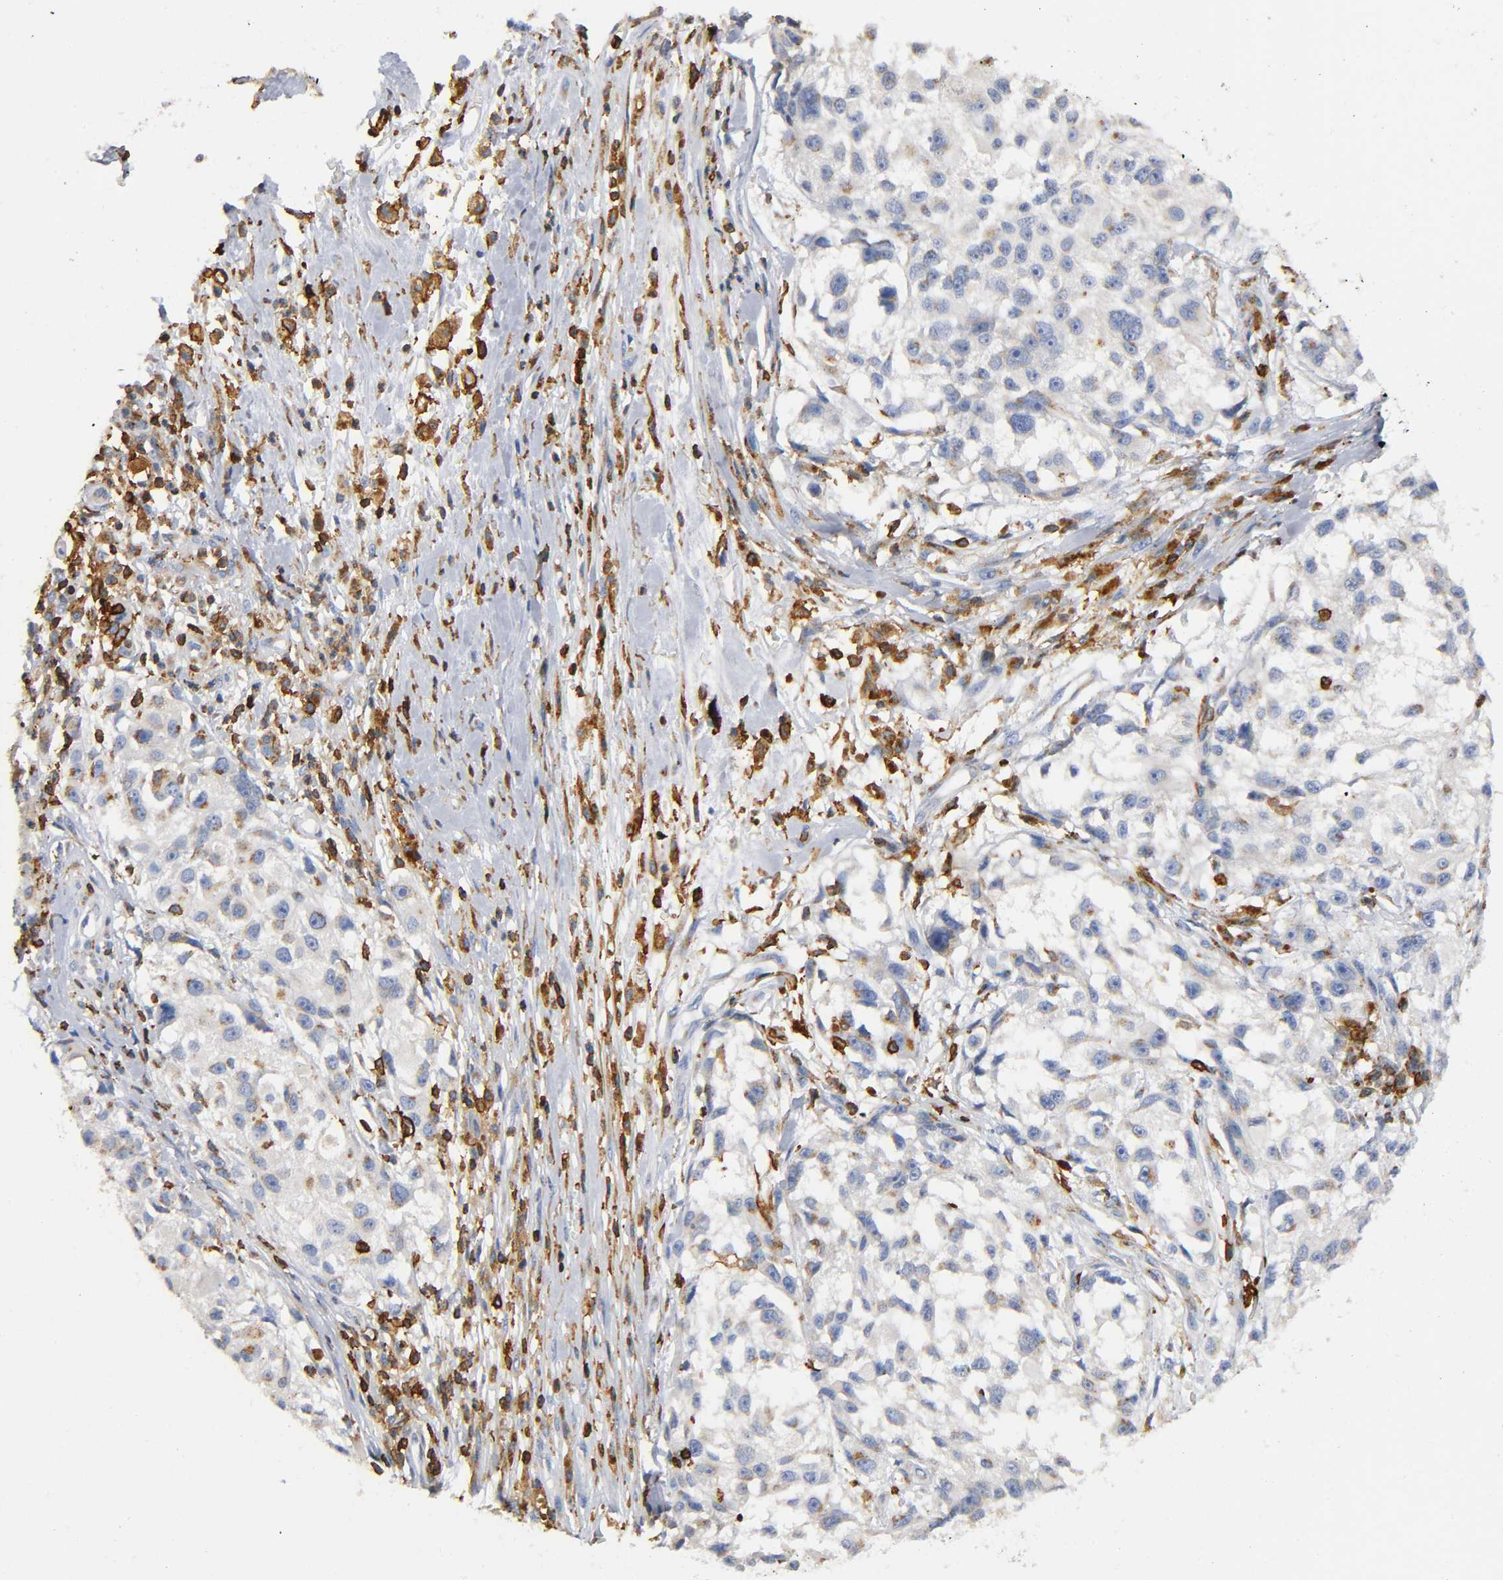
{"staining": {"intensity": "moderate", "quantity": "25%-75%", "location": "cytoplasmic/membranous"}, "tissue": "melanoma", "cell_type": "Tumor cells", "image_type": "cancer", "snomed": [{"axis": "morphology", "description": "Necrosis, NOS"}, {"axis": "morphology", "description": "Malignant melanoma, NOS"}, {"axis": "topography", "description": "Skin"}], "caption": "Immunohistochemical staining of human melanoma reveals moderate cytoplasmic/membranous protein staining in about 25%-75% of tumor cells. (DAB (3,3'-diaminobenzidine) IHC, brown staining for protein, blue staining for nuclei).", "gene": "CAPN10", "patient": {"sex": "female", "age": 87}}